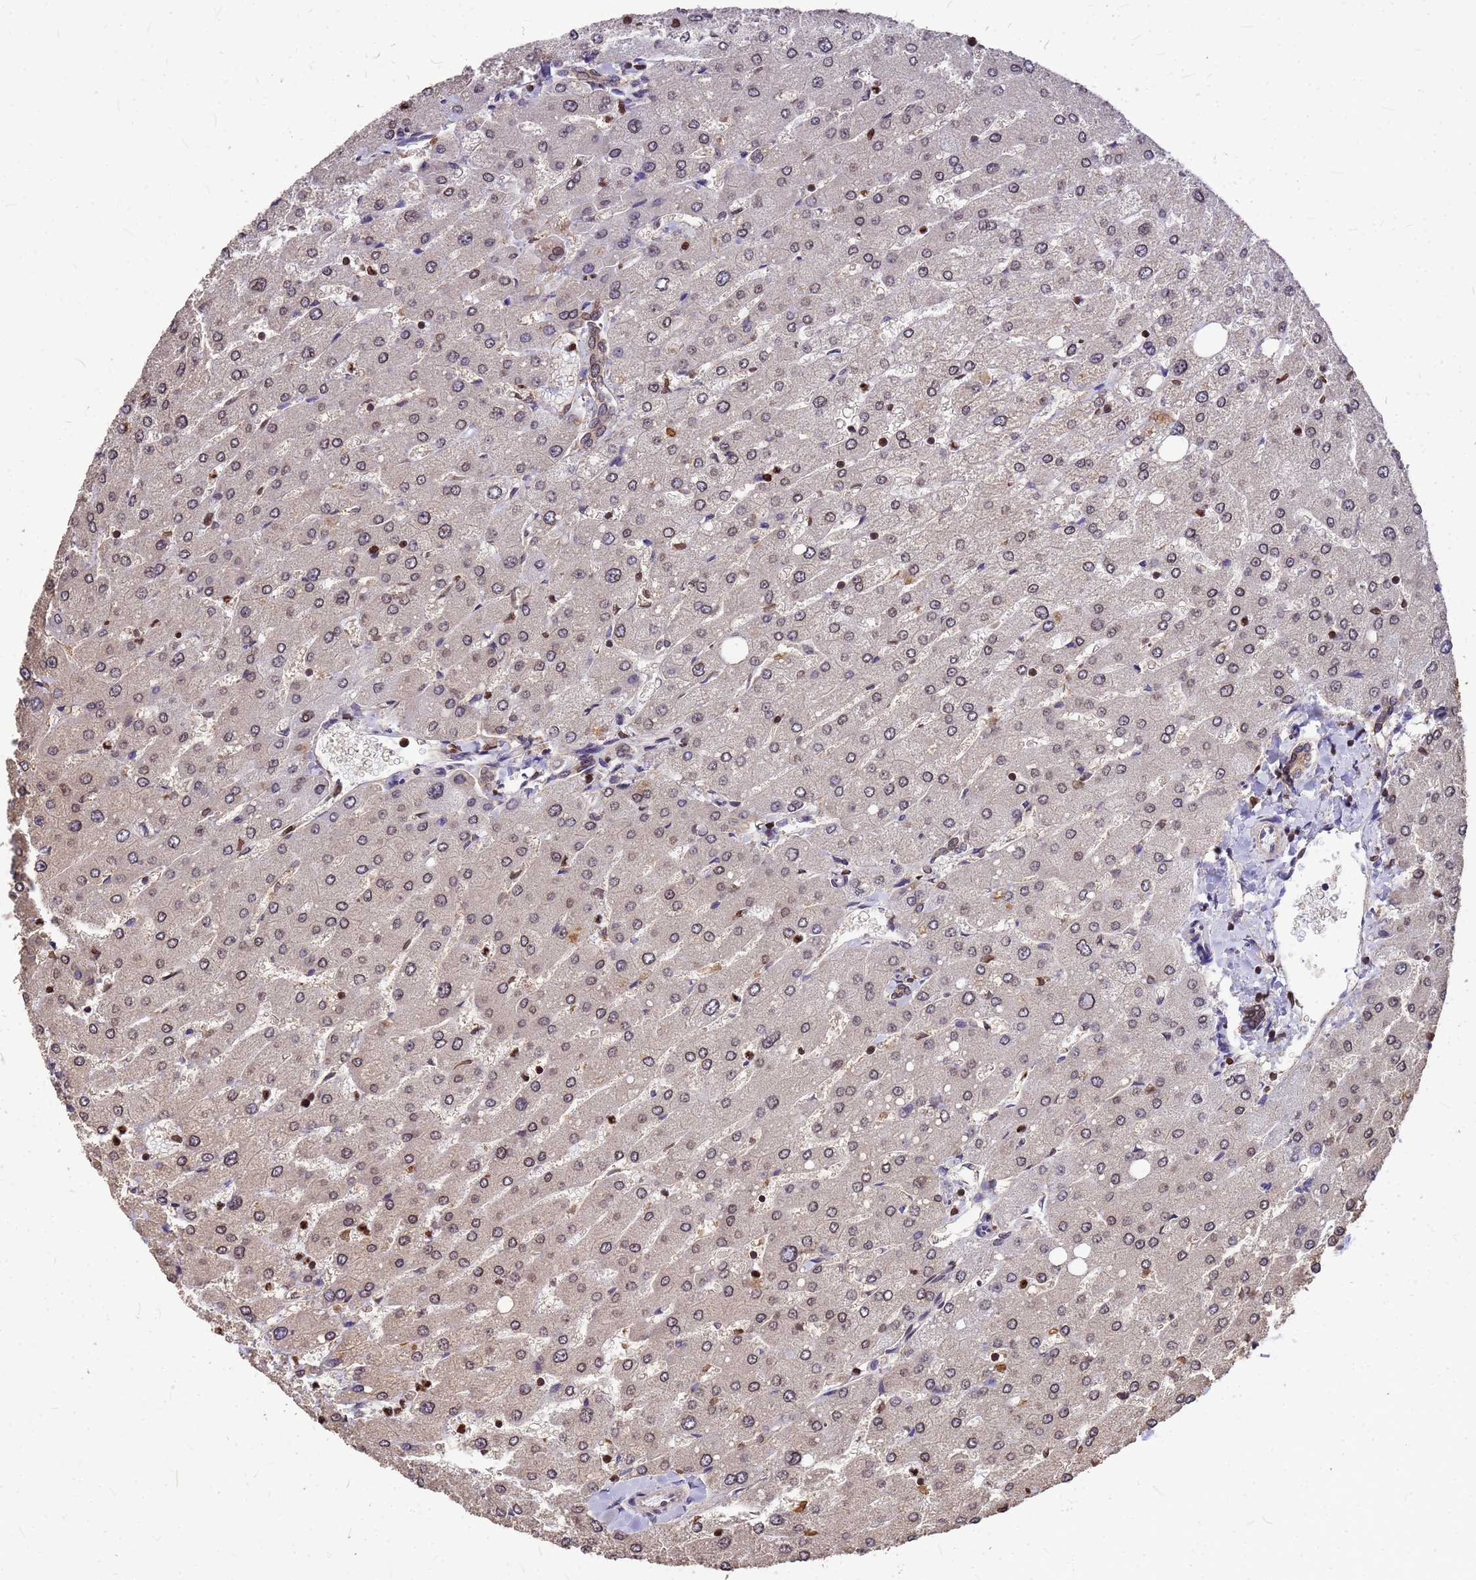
{"staining": {"intensity": "moderate", "quantity": ">75%", "location": "cytoplasmic/membranous"}, "tissue": "liver", "cell_type": "Cholangiocytes", "image_type": "normal", "snomed": [{"axis": "morphology", "description": "Normal tissue, NOS"}, {"axis": "topography", "description": "Liver"}], "caption": "Benign liver was stained to show a protein in brown. There is medium levels of moderate cytoplasmic/membranous positivity in about >75% of cholangiocytes. The staining was performed using DAB (3,3'-diaminobenzidine) to visualize the protein expression in brown, while the nuclei were stained in blue with hematoxylin (Magnification: 20x).", "gene": "C1orf35", "patient": {"sex": "male", "age": 55}}